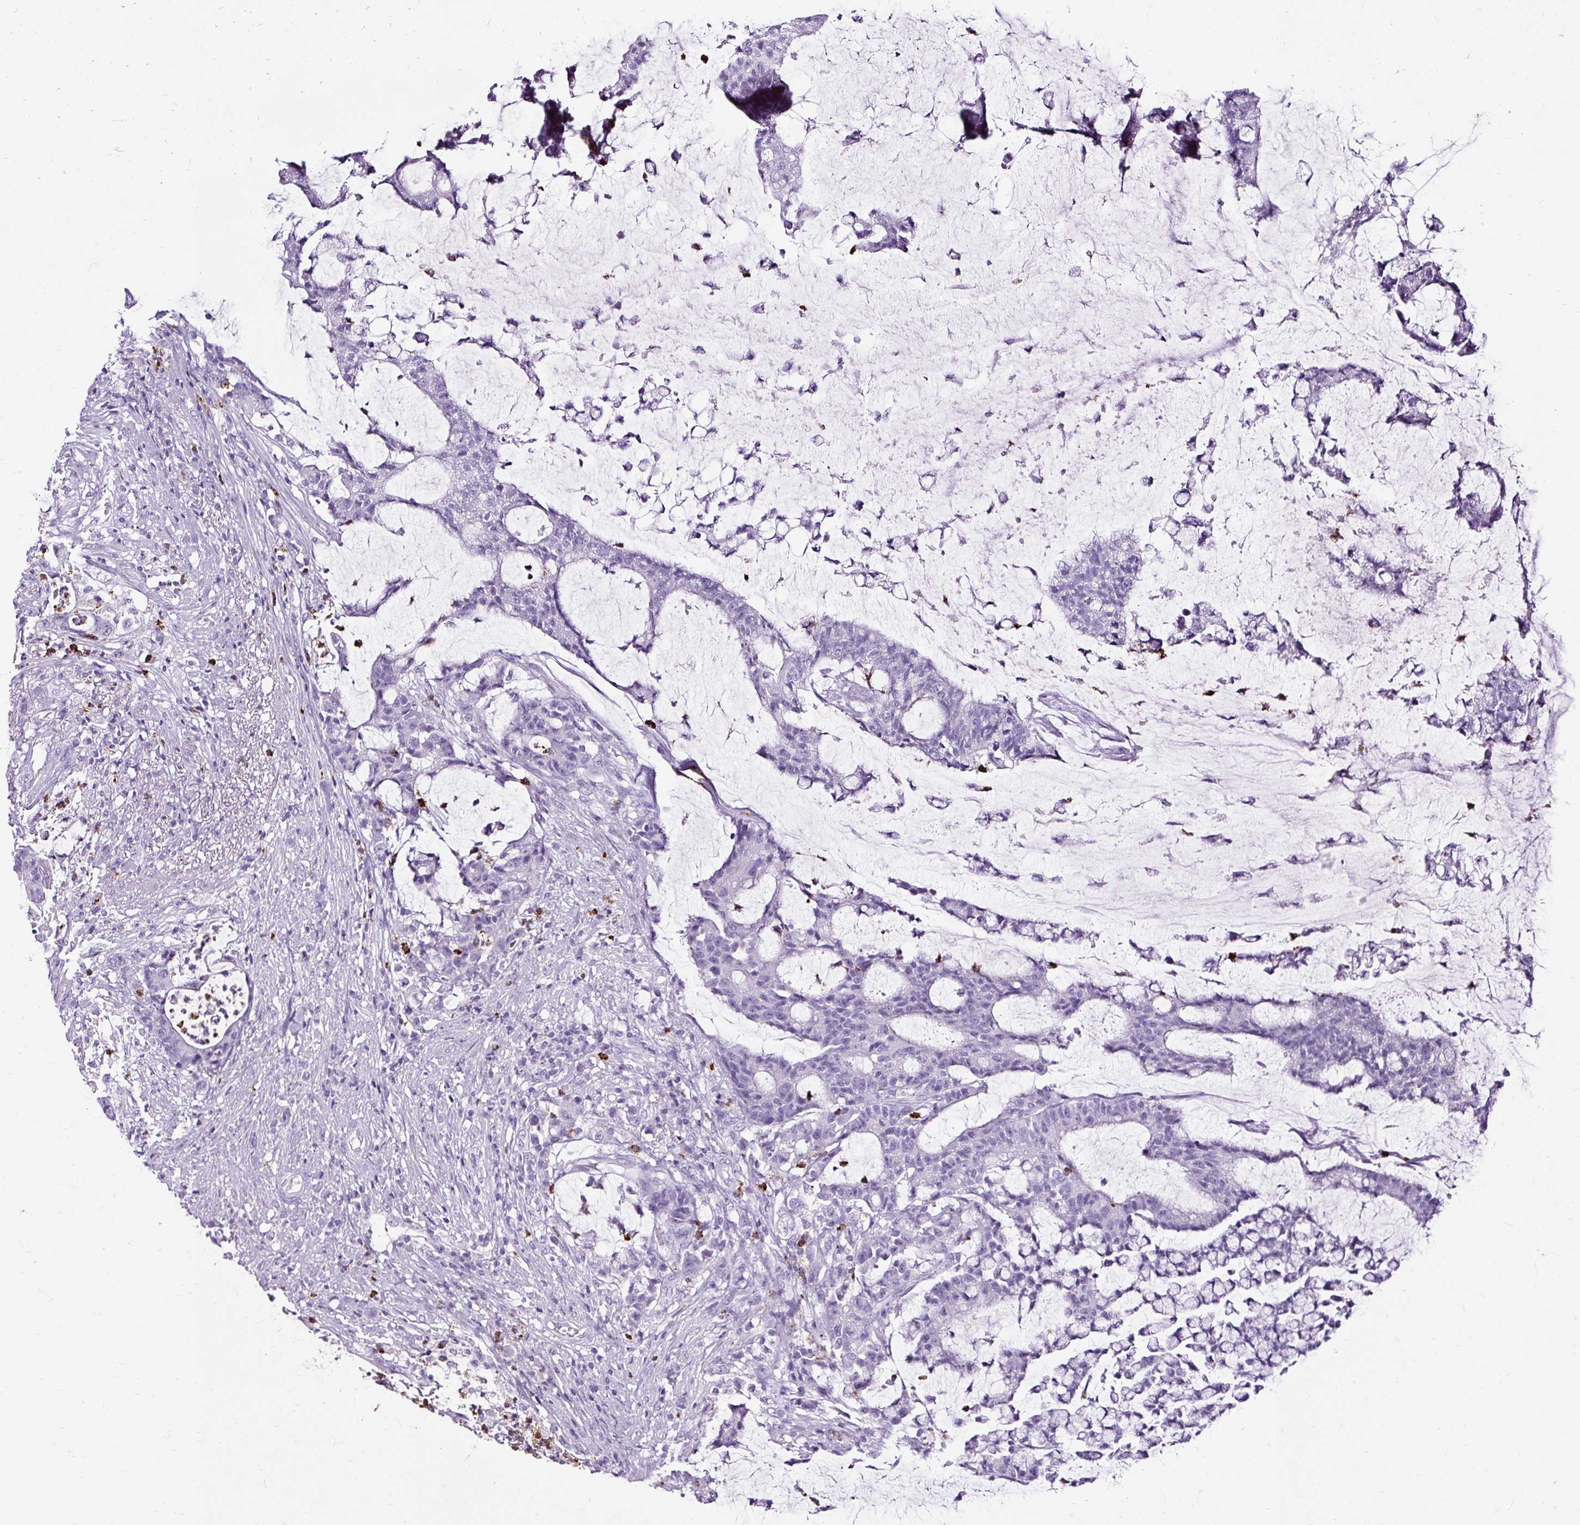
{"staining": {"intensity": "negative", "quantity": "none", "location": "none"}, "tissue": "colorectal cancer", "cell_type": "Tumor cells", "image_type": "cancer", "snomed": [{"axis": "morphology", "description": "Adenocarcinoma, NOS"}, {"axis": "topography", "description": "Colon"}], "caption": "Tumor cells show no significant protein expression in colorectal adenocarcinoma. (DAB immunohistochemistry (IHC), high magnification).", "gene": "SLC7A8", "patient": {"sex": "female", "age": 84}}